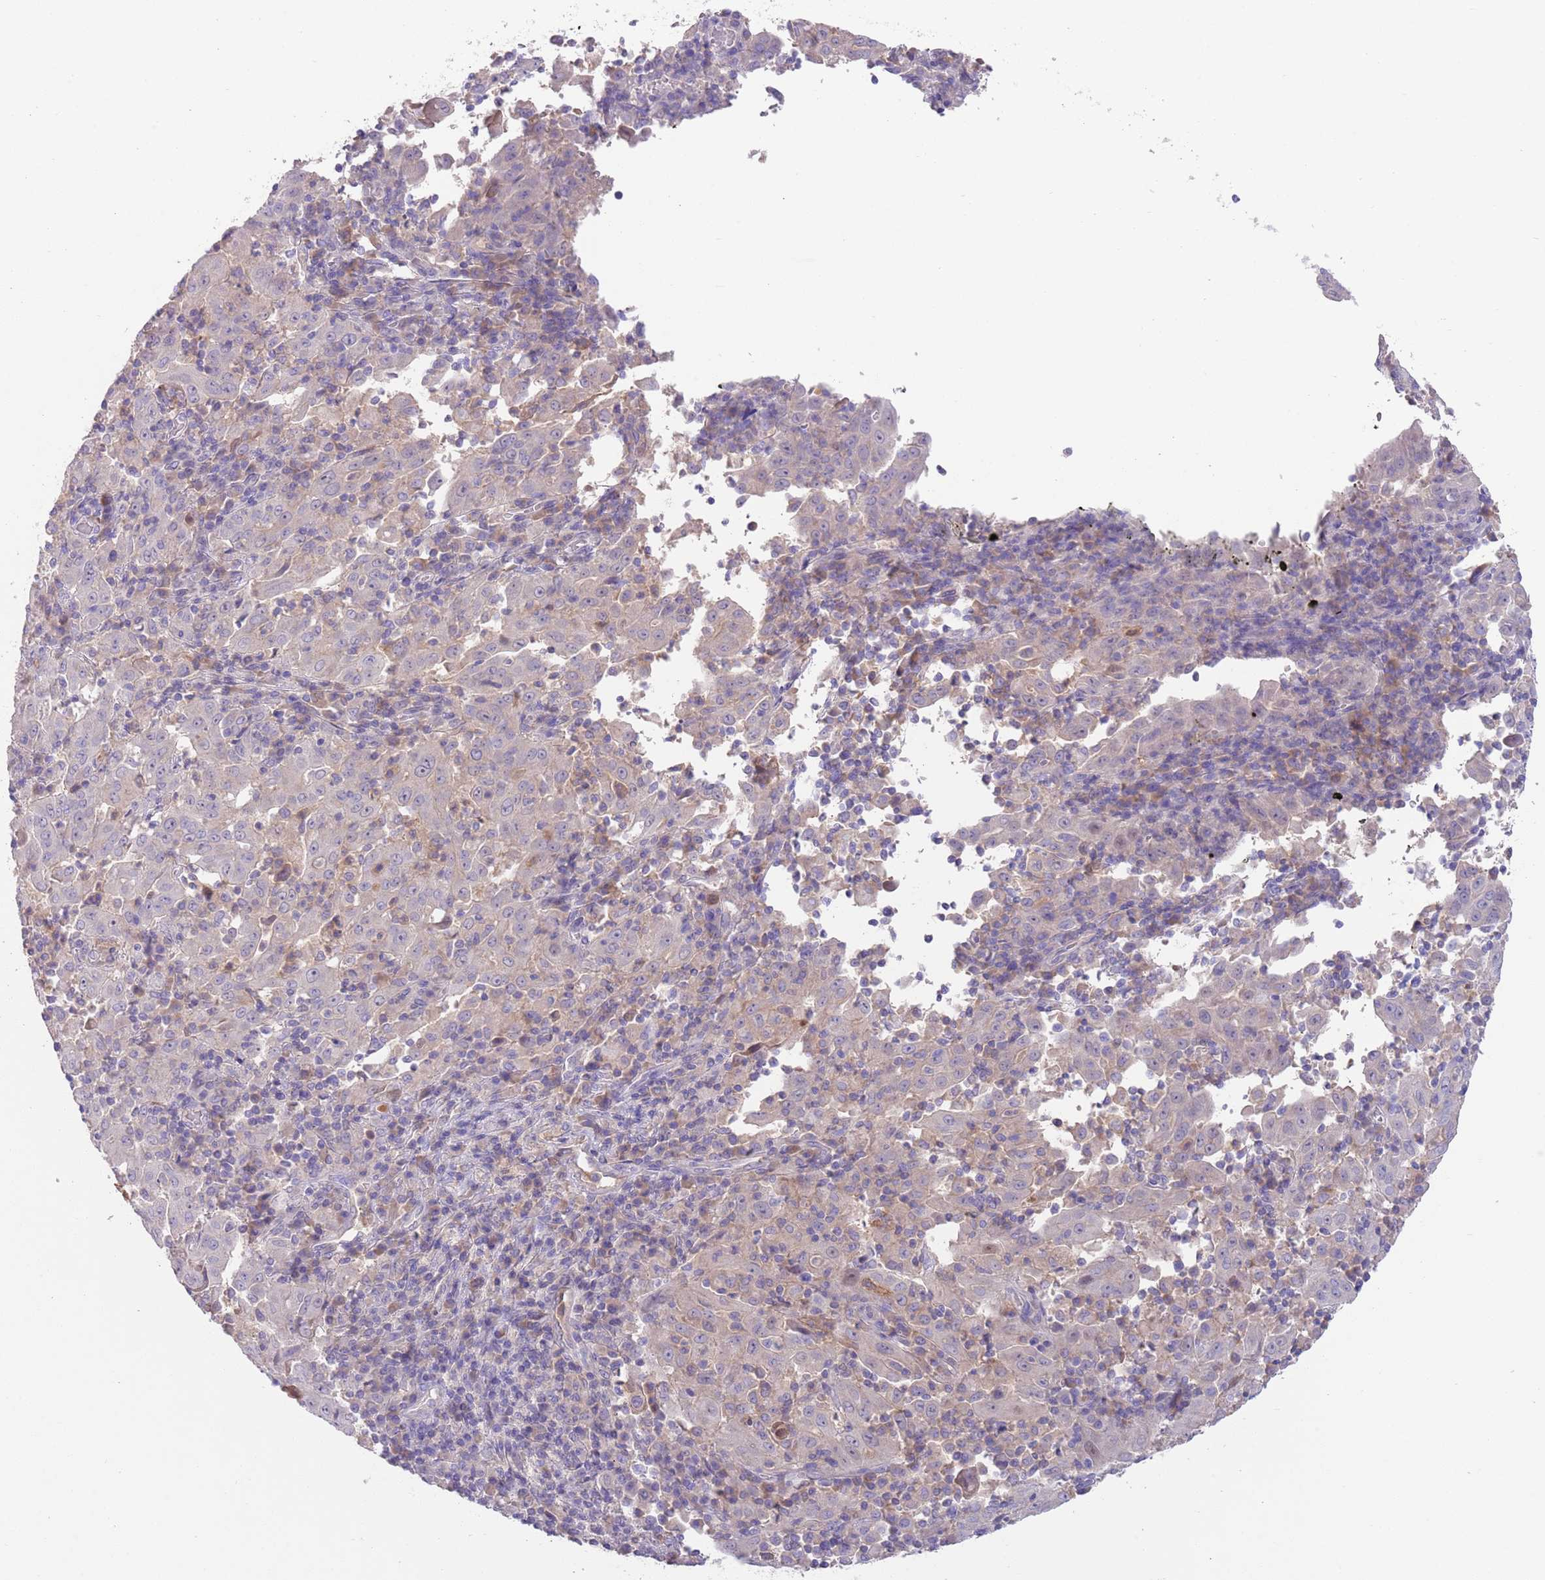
{"staining": {"intensity": "weak", "quantity": "<25%", "location": "cytoplasmic/membranous"}, "tissue": "pancreatic cancer", "cell_type": "Tumor cells", "image_type": "cancer", "snomed": [{"axis": "morphology", "description": "Adenocarcinoma, NOS"}, {"axis": "topography", "description": "Pancreas"}], "caption": "There is no significant expression in tumor cells of pancreatic cancer.", "gene": "IGFL4", "patient": {"sex": "male", "age": 63}}